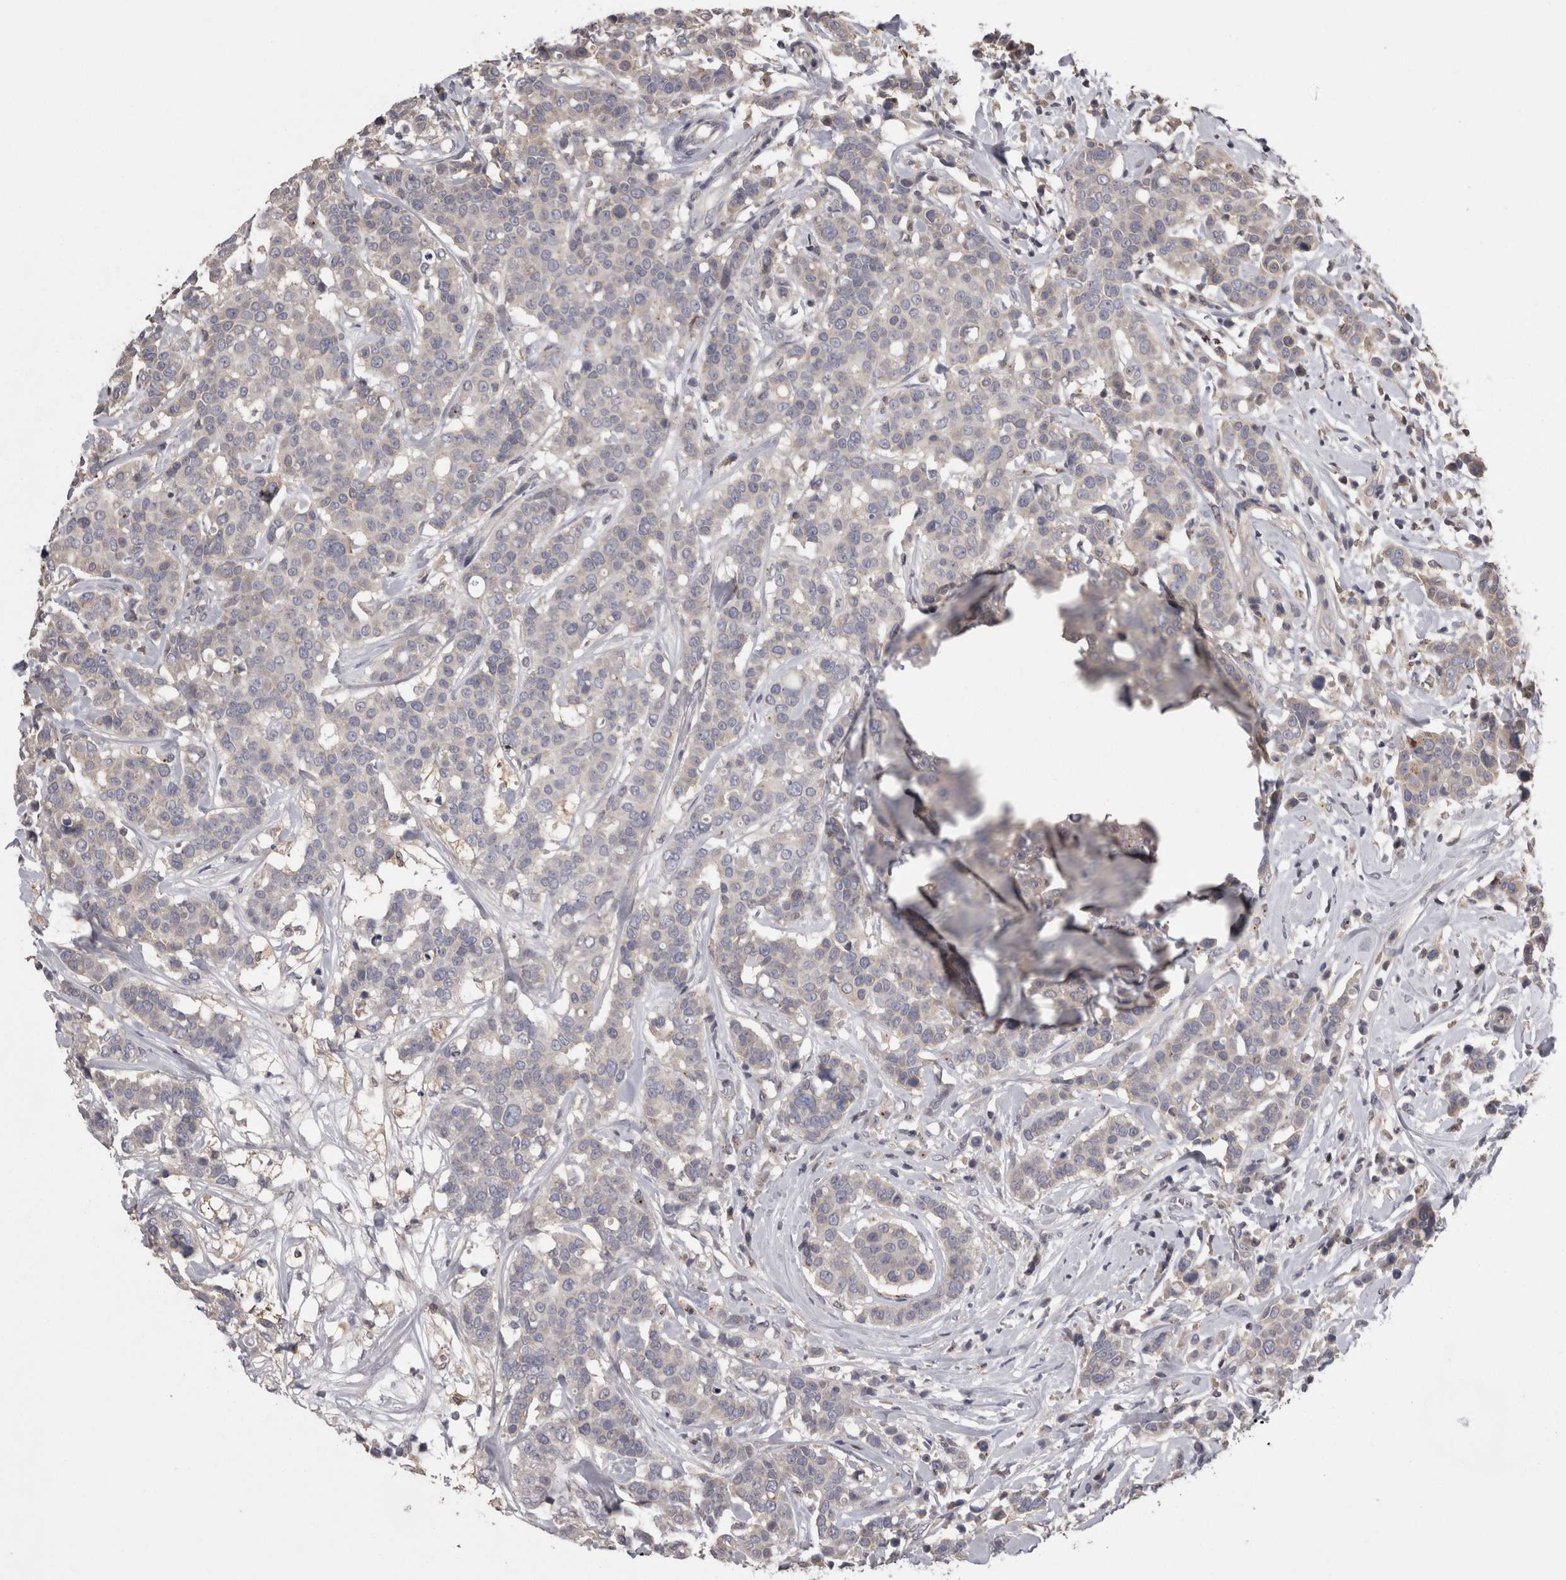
{"staining": {"intensity": "negative", "quantity": "none", "location": "none"}, "tissue": "breast cancer", "cell_type": "Tumor cells", "image_type": "cancer", "snomed": [{"axis": "morphology", "description": "Duct carcinoma"}, {"axis": "topography", "description": "Breast"}], "caption": "Immunohistochemistry of human breast cancer (invasive ductal carcinoma) reveals no expression in tumor cells. (DAB (3,3'-diaminobenzidine) immunohistochemistry (IHC) with hematoxylin counter stain).", "gene": "PCM1", "patient": {"sex": "female", "age": 27}}